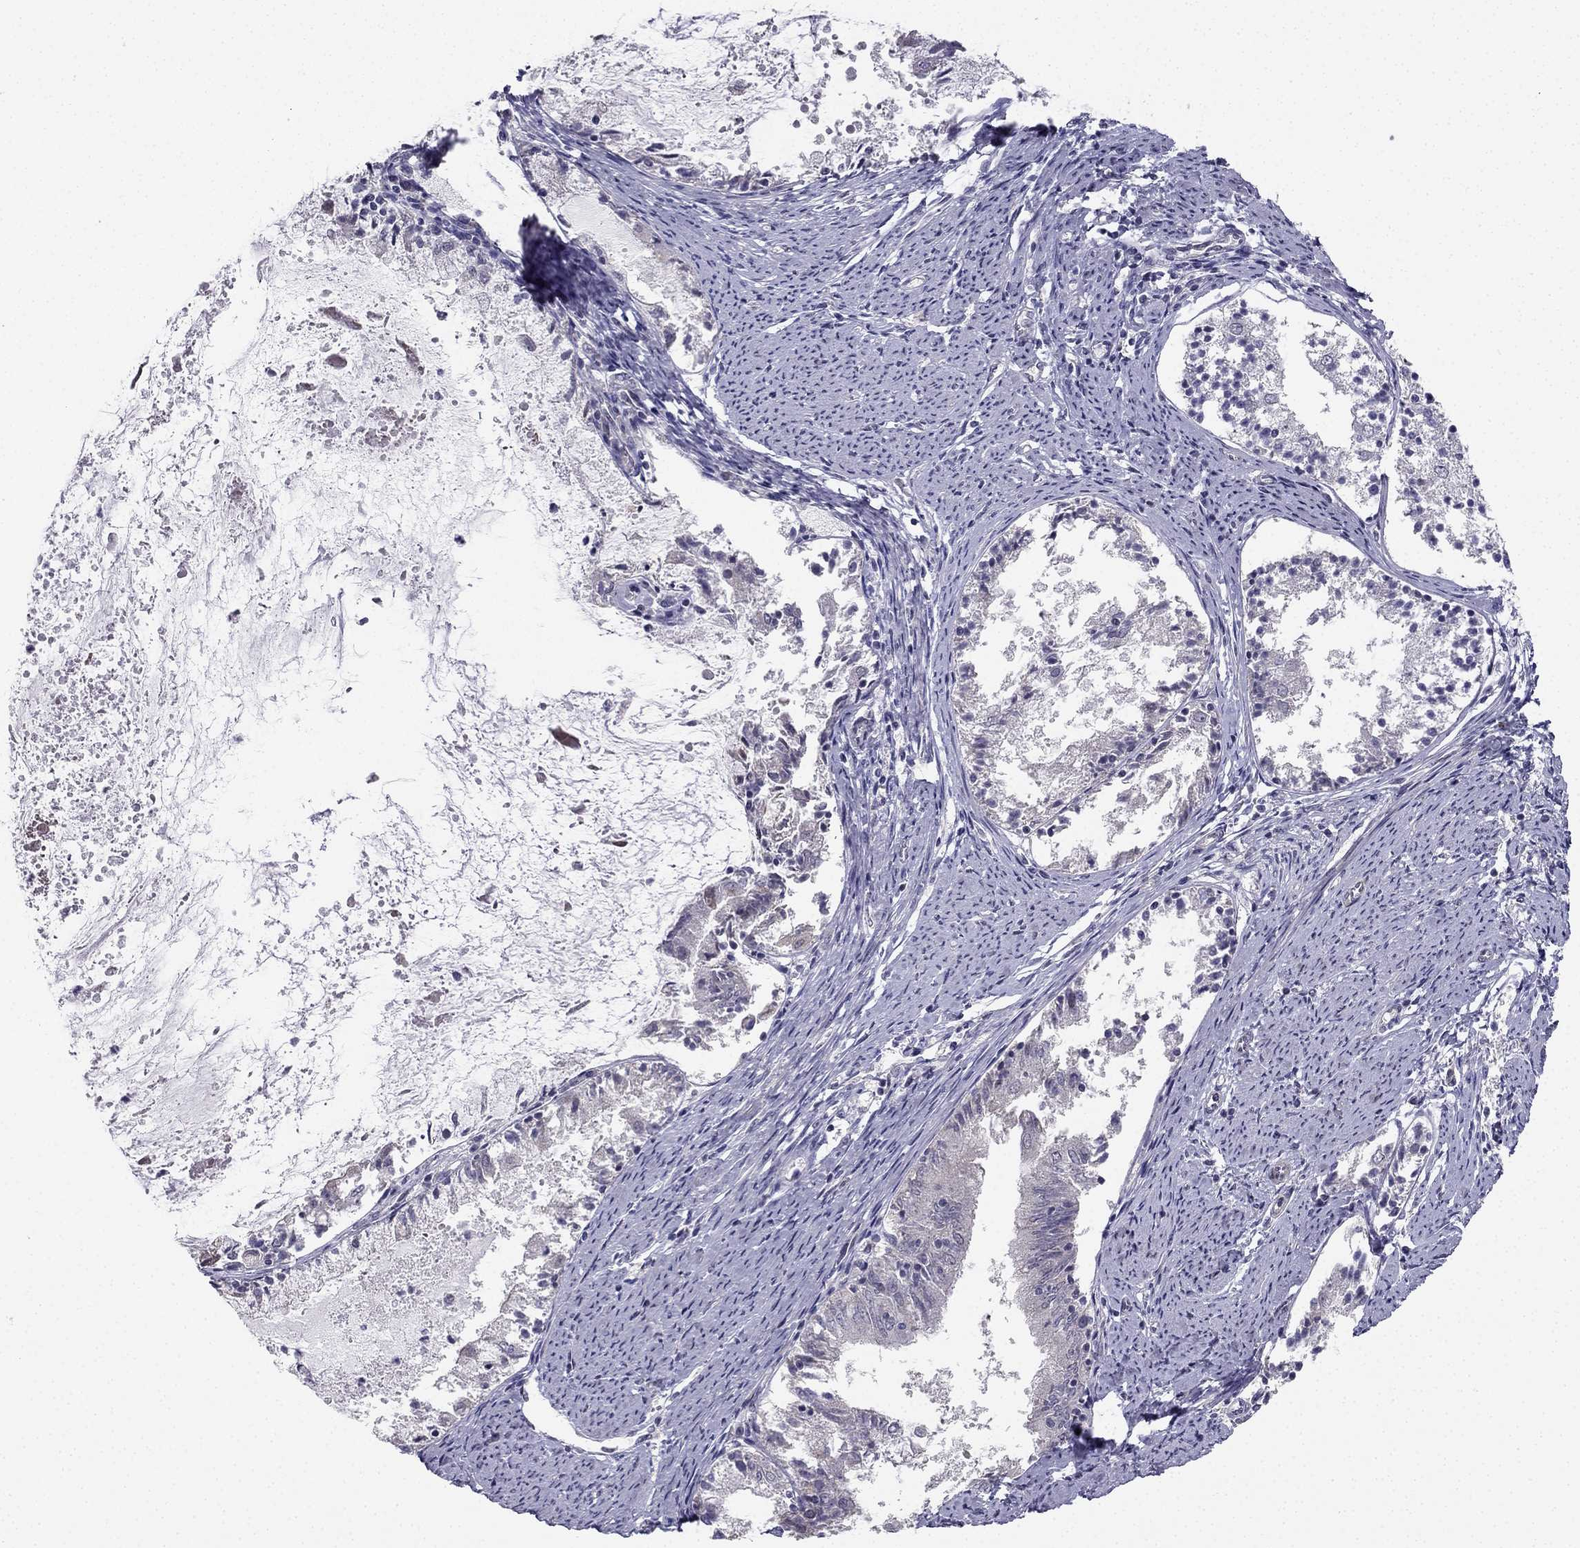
{"staining": {"intensity": "negative", "quantity": "none", "location": "none"}, "tissue": "endometrial cancer", "cell_type": "Tumor cells", "image_type": "cancer", "snomed": [{"axis": "morphology", "description": "Adenocarcinoma, NOS"}, {"axis": "topography", "description": "Endometrium"}], "caption": "Human endometrial cancer stained for a protein using IHC displays no expression in tumor cells.", "gene": "CHST8", "patient": {"sex": "female", "age": 57}}